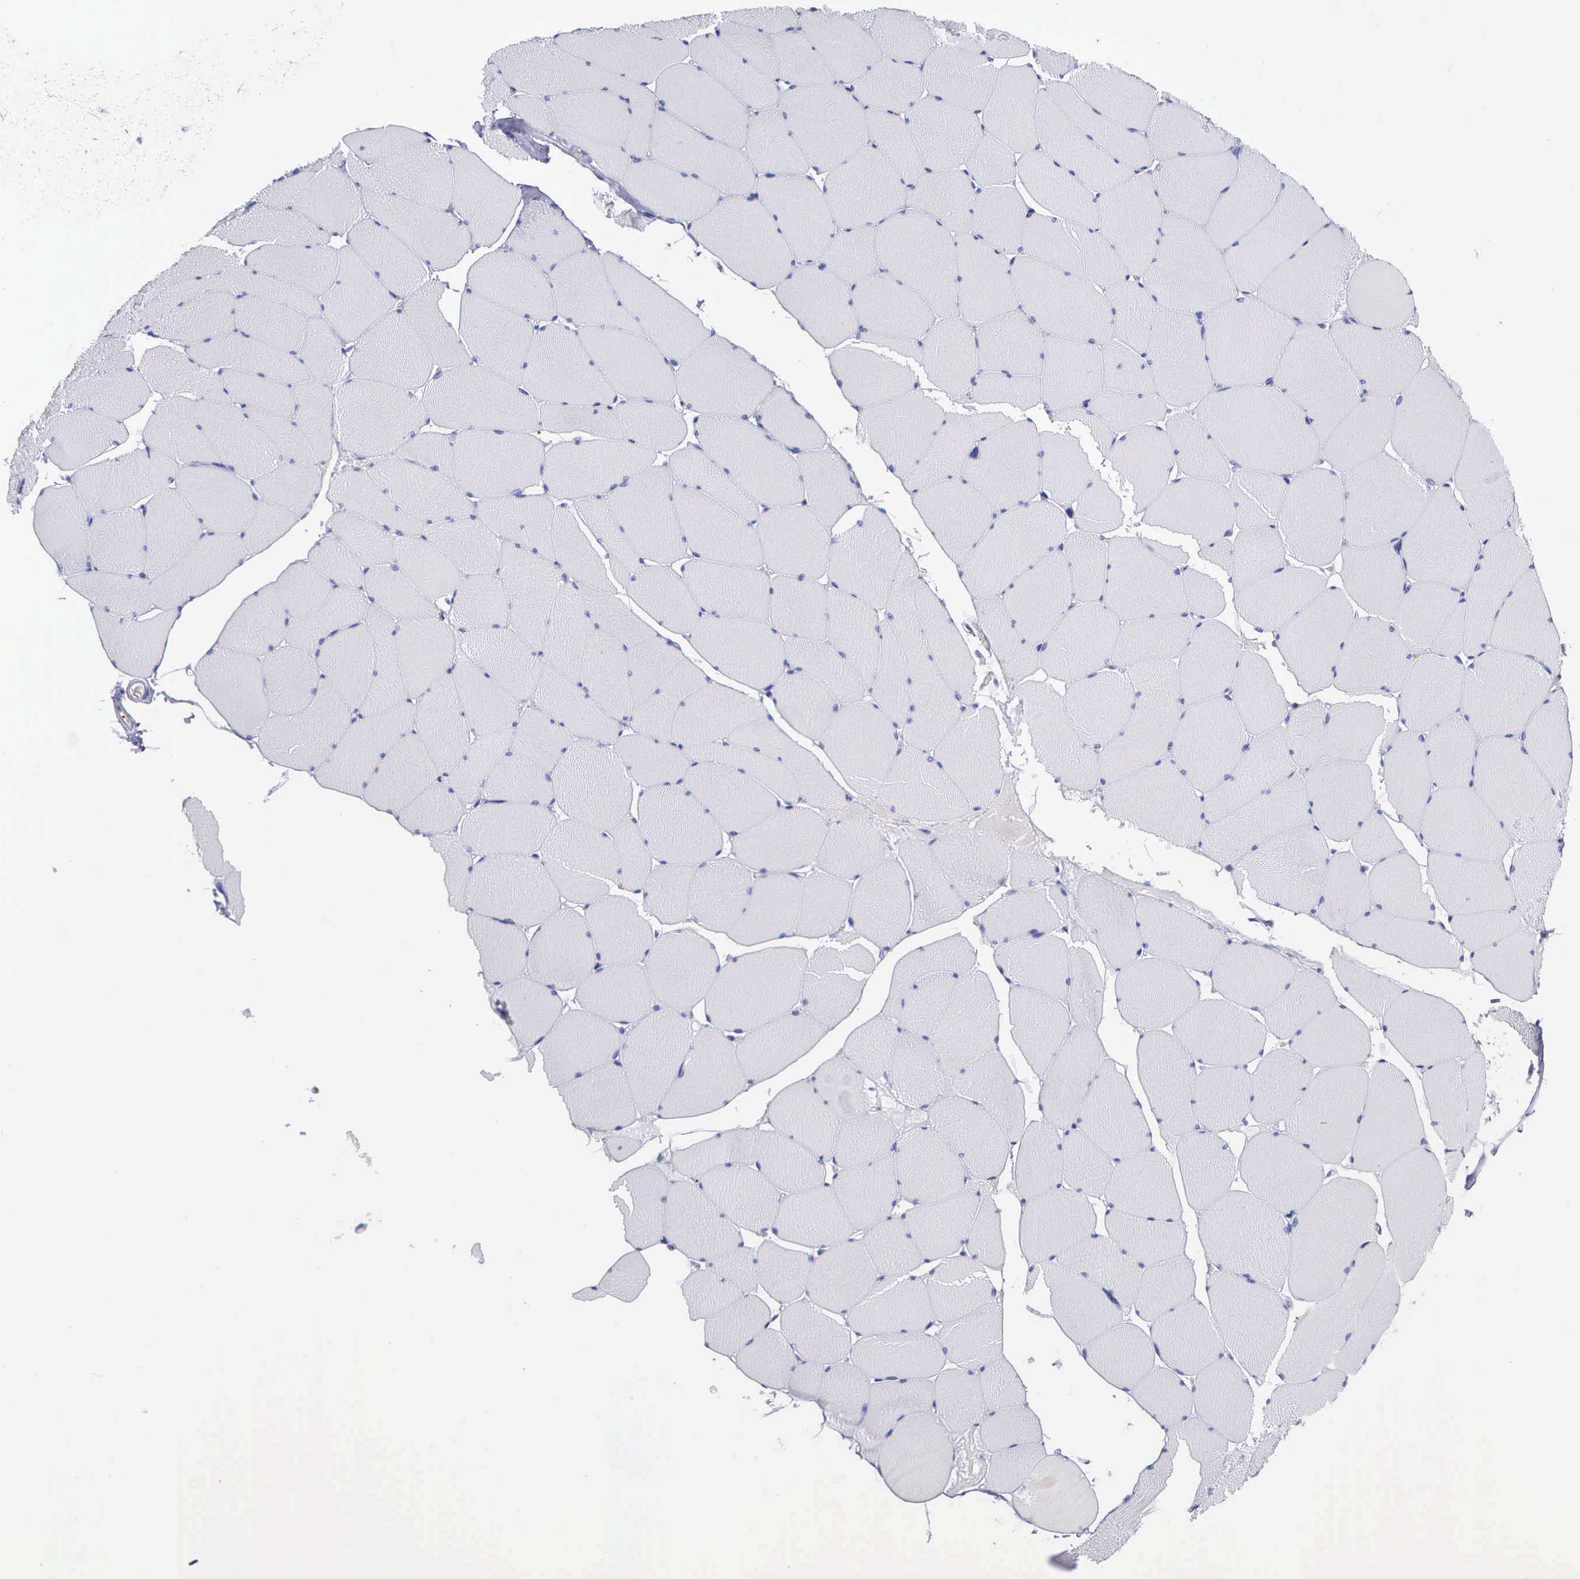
{"staining": {"intensity": "negative", "quantity": "none", "location": "none"}, "tissue": "skeletal muscle", "cell_type": "Myocytes", "image_type": "normal", "snomed": [{"axis": "morphology", "description": "Normal tissue, NOS"}, {"axis": "topography", "description": "Skeletal muscle"}, {"axis": "topography", "description": "Salivary gland"}], "caption": "Skeletal muscle was stained to show a protein in brown. There is no significant staining in myocytes. The staining is performed using DAB (3,3'-diaminobenzidine) brown chromogen with nuclei counter-stained in using hematoxylin.", "gene": "SRGN", "patient": {"sex": "male", "age": 62}}